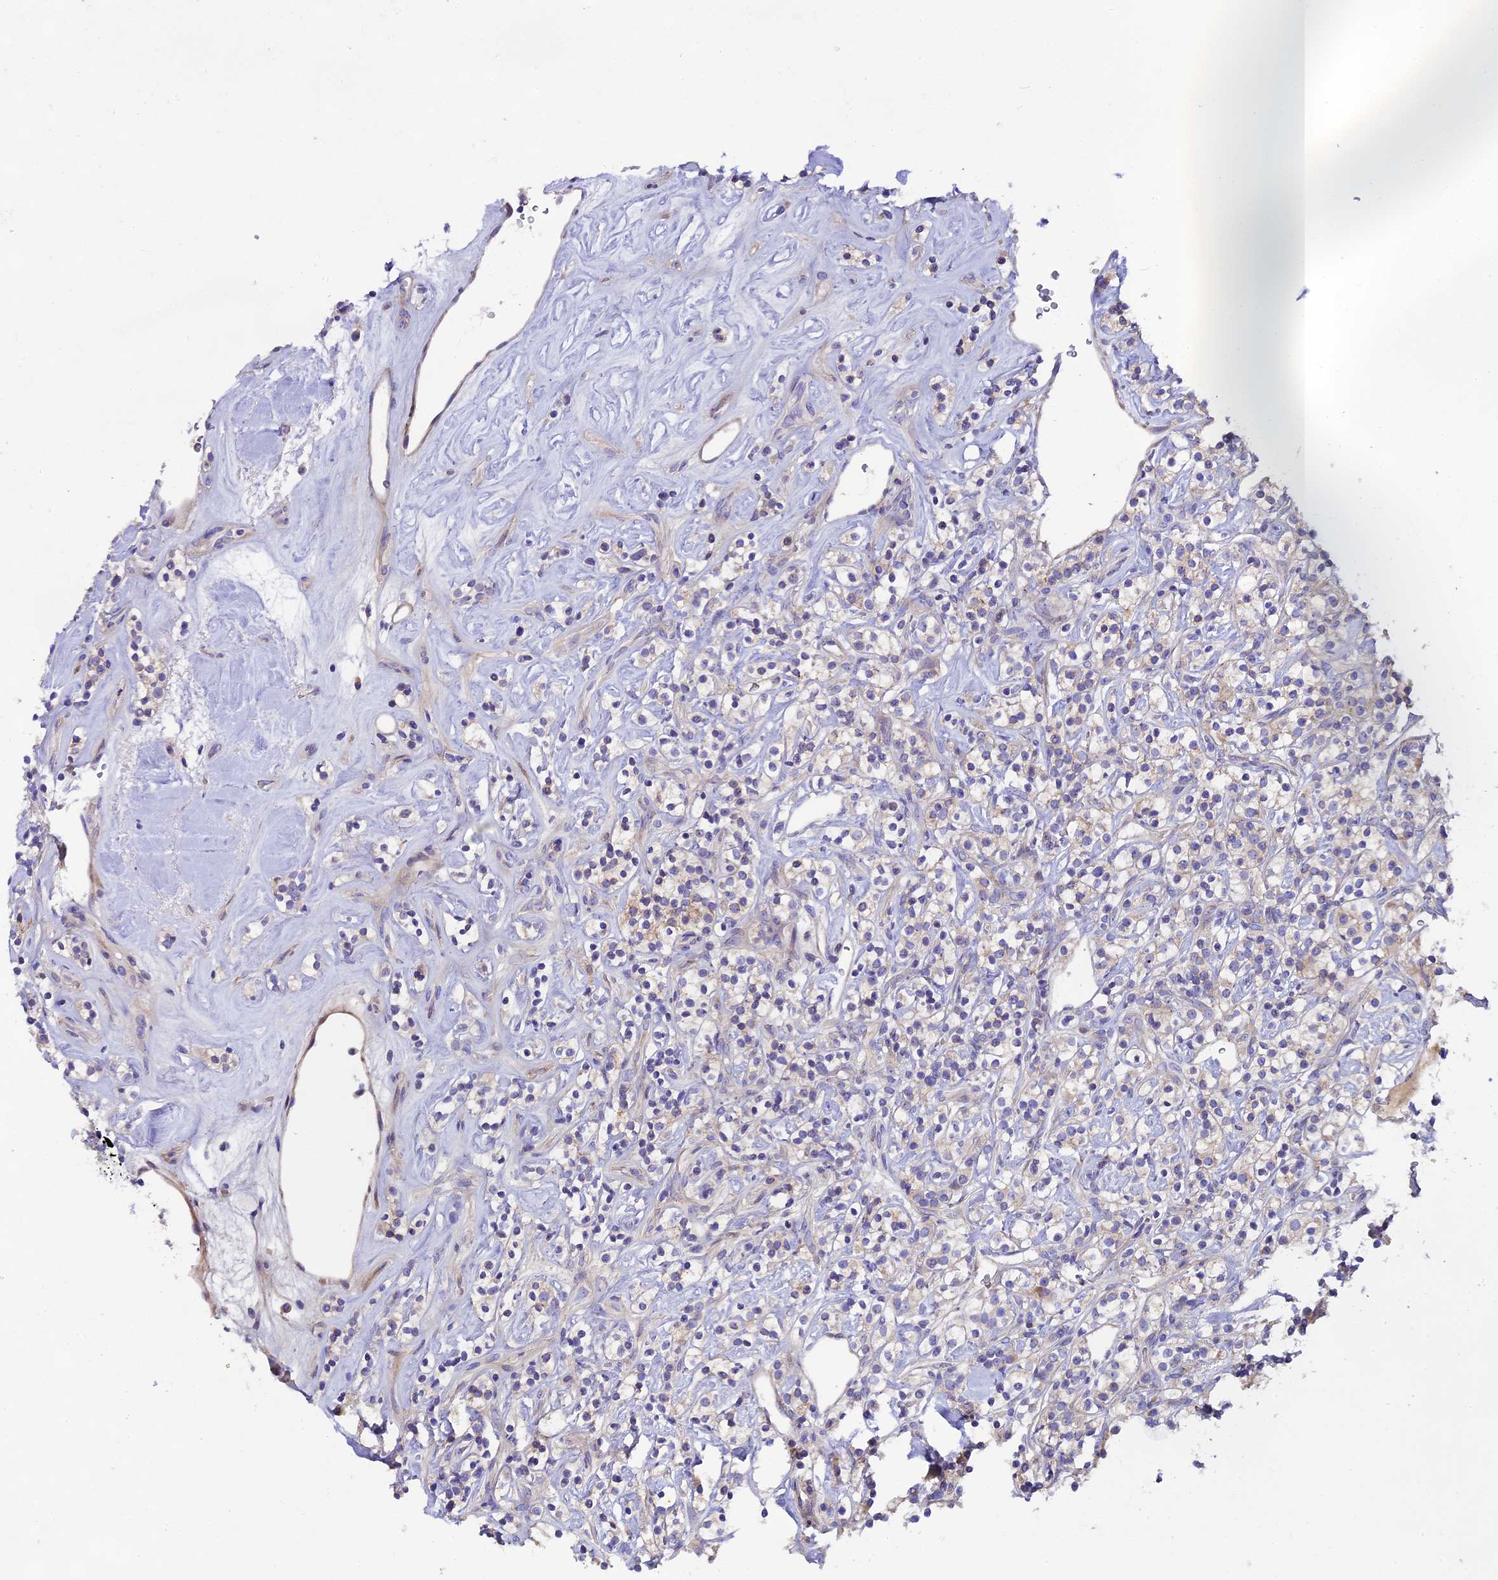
{"staining": {"intensity": "weak", "quantity": "<25%", "location": "cytoplasmic/membranous"}, "tissue": "renal cancer", "cell_type": "Tumor cells", "image_type": "cancer", "snomed": [{"axis": "morphology", "description": "Adenocarcinoma, NOS"}, {"axis": "topography", "description": "Kidney"}], "caption": "Tumor cells show no significant expression in renal adenocarcinoma.", "gene": "PIGU", "patient": {"sex": "male", "age": 77}}